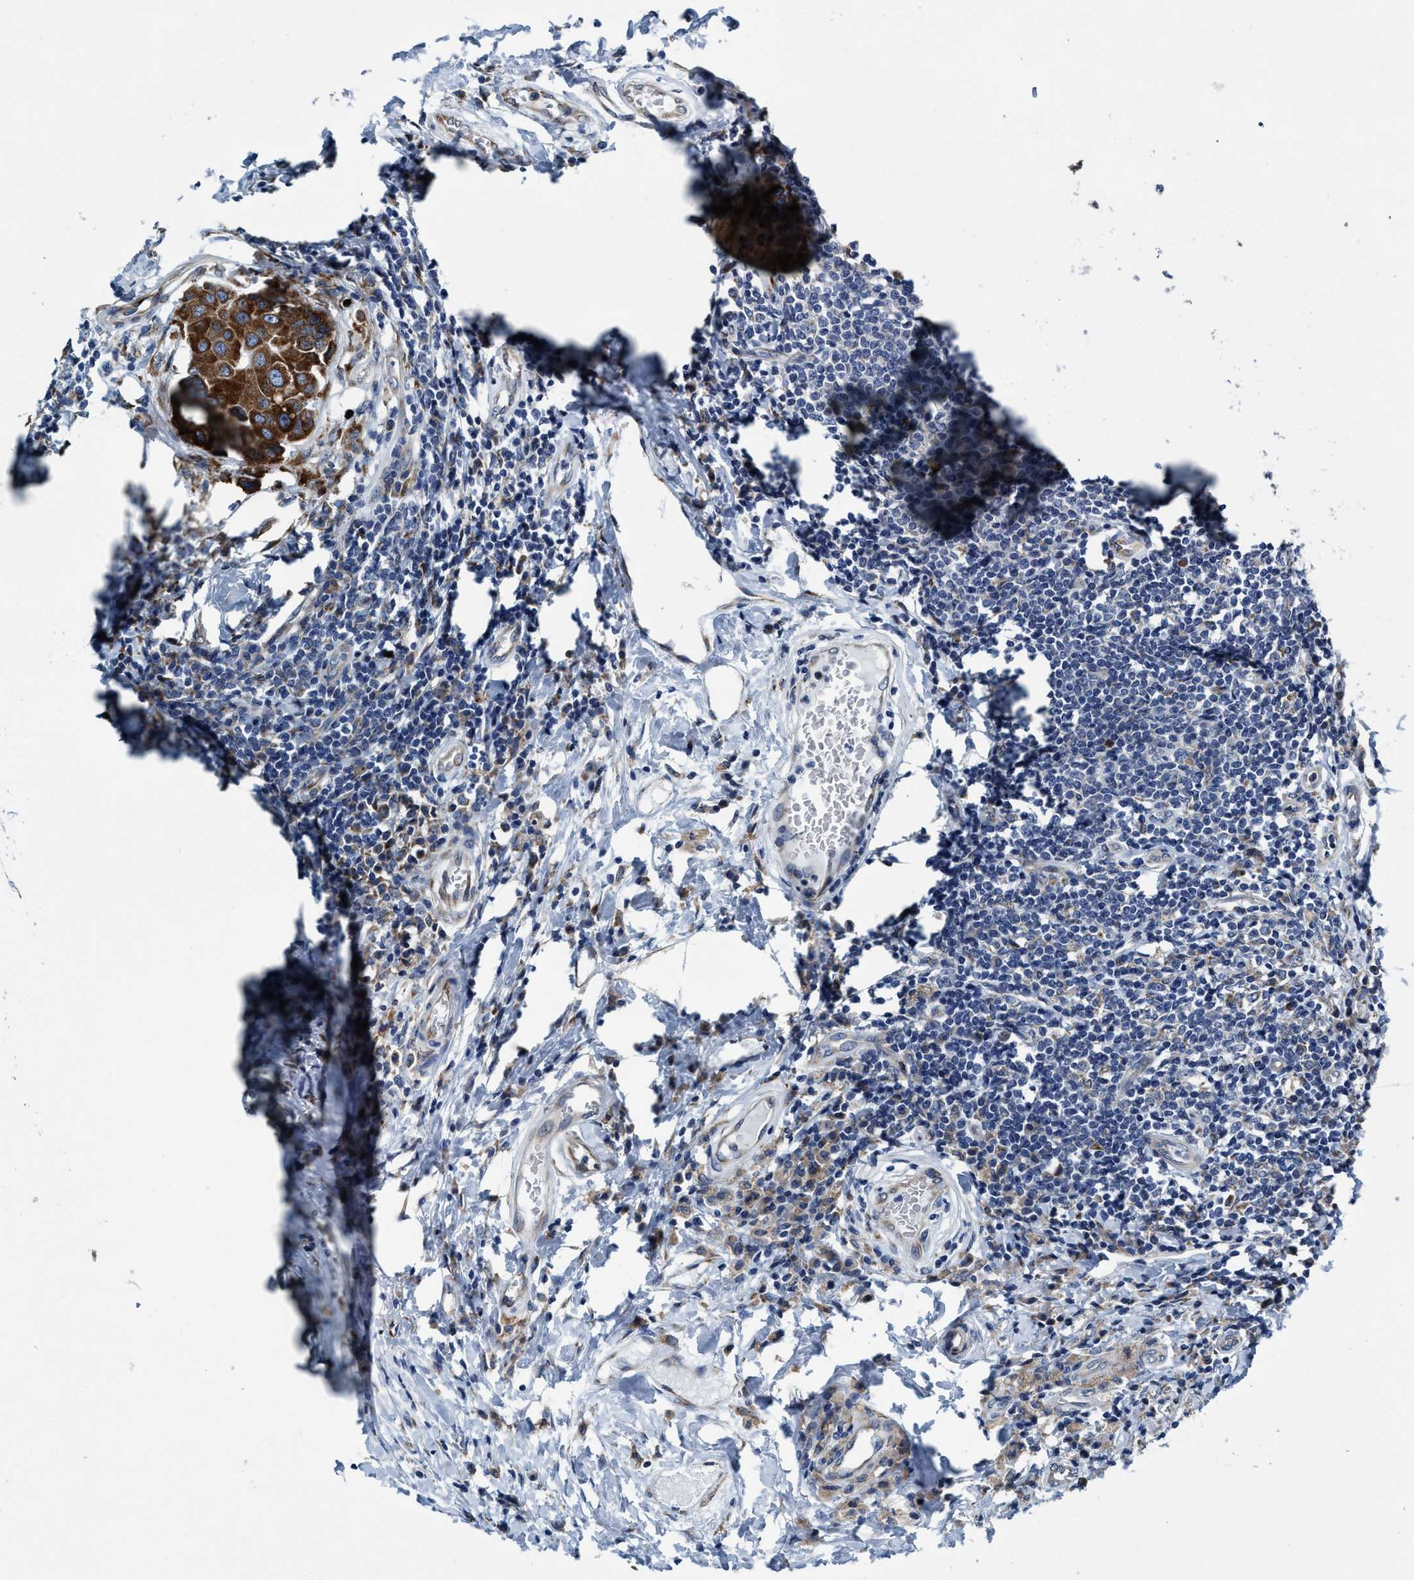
{"staining": {"intensity": "strong", "quantity": "25%-75%", "location": "cytoplasmic/membranous"}, "tissue": "breast cancer", "cell_type": "Tumor cells", "image_type": "cancer", "snomed": [{"axis": "morphology", "description": "Duct carcinoma"}, {"axis": "topography", "description": "Breast"}], "caption": "Immunohistochemistry (IHC) image of neoplastic tissue: breast cancer (infiltrating ductal carcinoma) stained using IHC exhibits high levels of strong protein expression localized specifically in the cytoplasmic/membranous of tumor cells, appearing as a cytoplasmic/membranous brown color.", "gene": "ARMC9", "patient": {"sex": "female", "age": 27}}